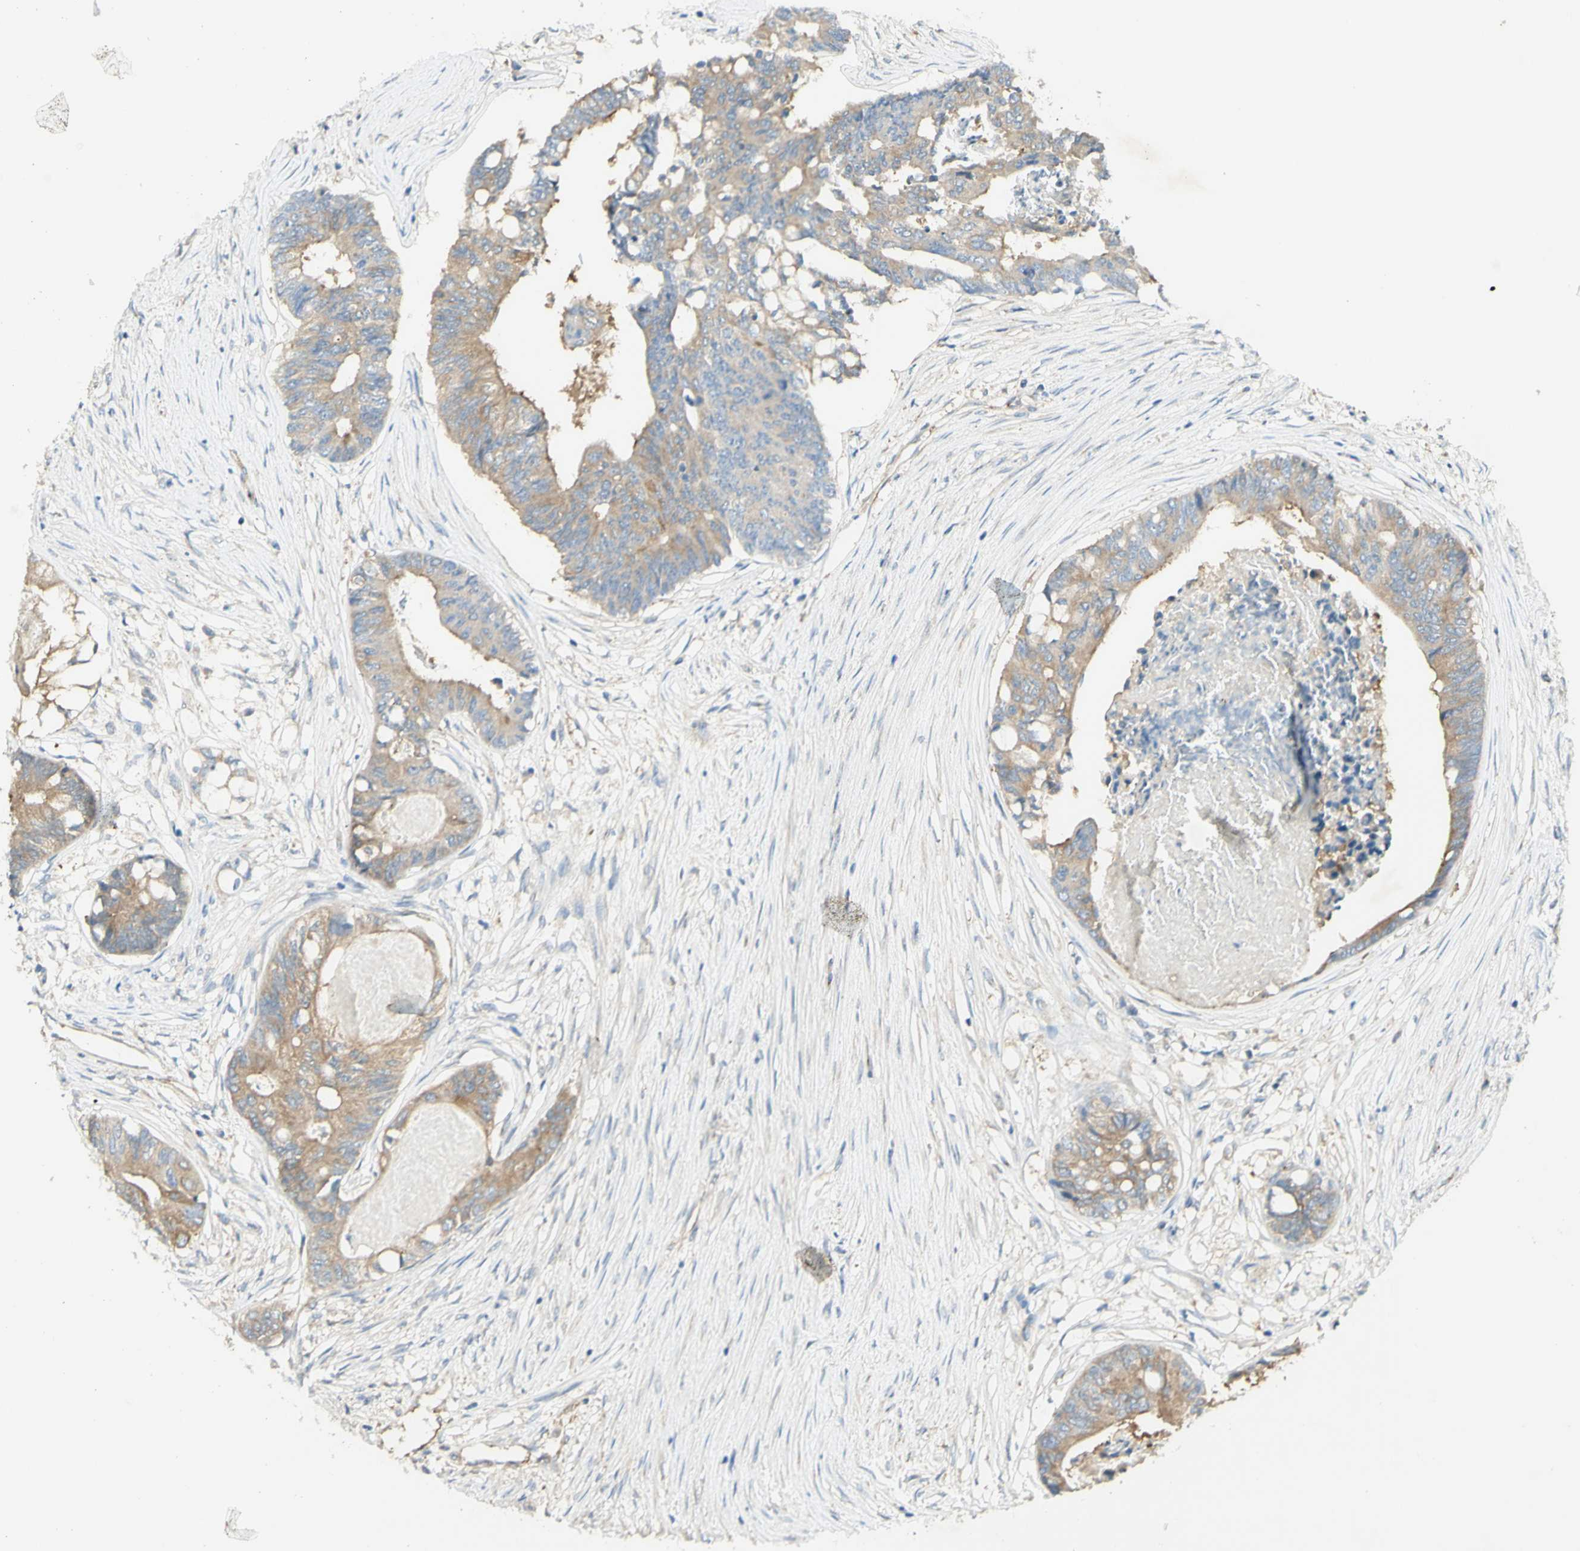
{"staining": {"intensity": "weak", "quantity": "25%-75%", "location": "cytoplasmic/membranous"}, "tissue": "colorectal cancer", "cell_type": "Tumor cells", "image_type": "cancer", "snomed": [{"axis": "morphology", "description": "Adenocarcinoma, NOS"}, {"axis": "topography", "description": "Rectum"}], "caption": "Immunohistochemistry (IHC) micrograph of neoplastic tissue: human adenocarcinoma (colorectal) stained using immunohistochemistry reveals low levels of weak protein expression localized specifically in the cytoplasmic/membranous of tumor cells, appearing as a cytoplasmic/membranous brown color.", "gene": "DYNC1H1", "patient": {"sex": "male", "age": 63}}